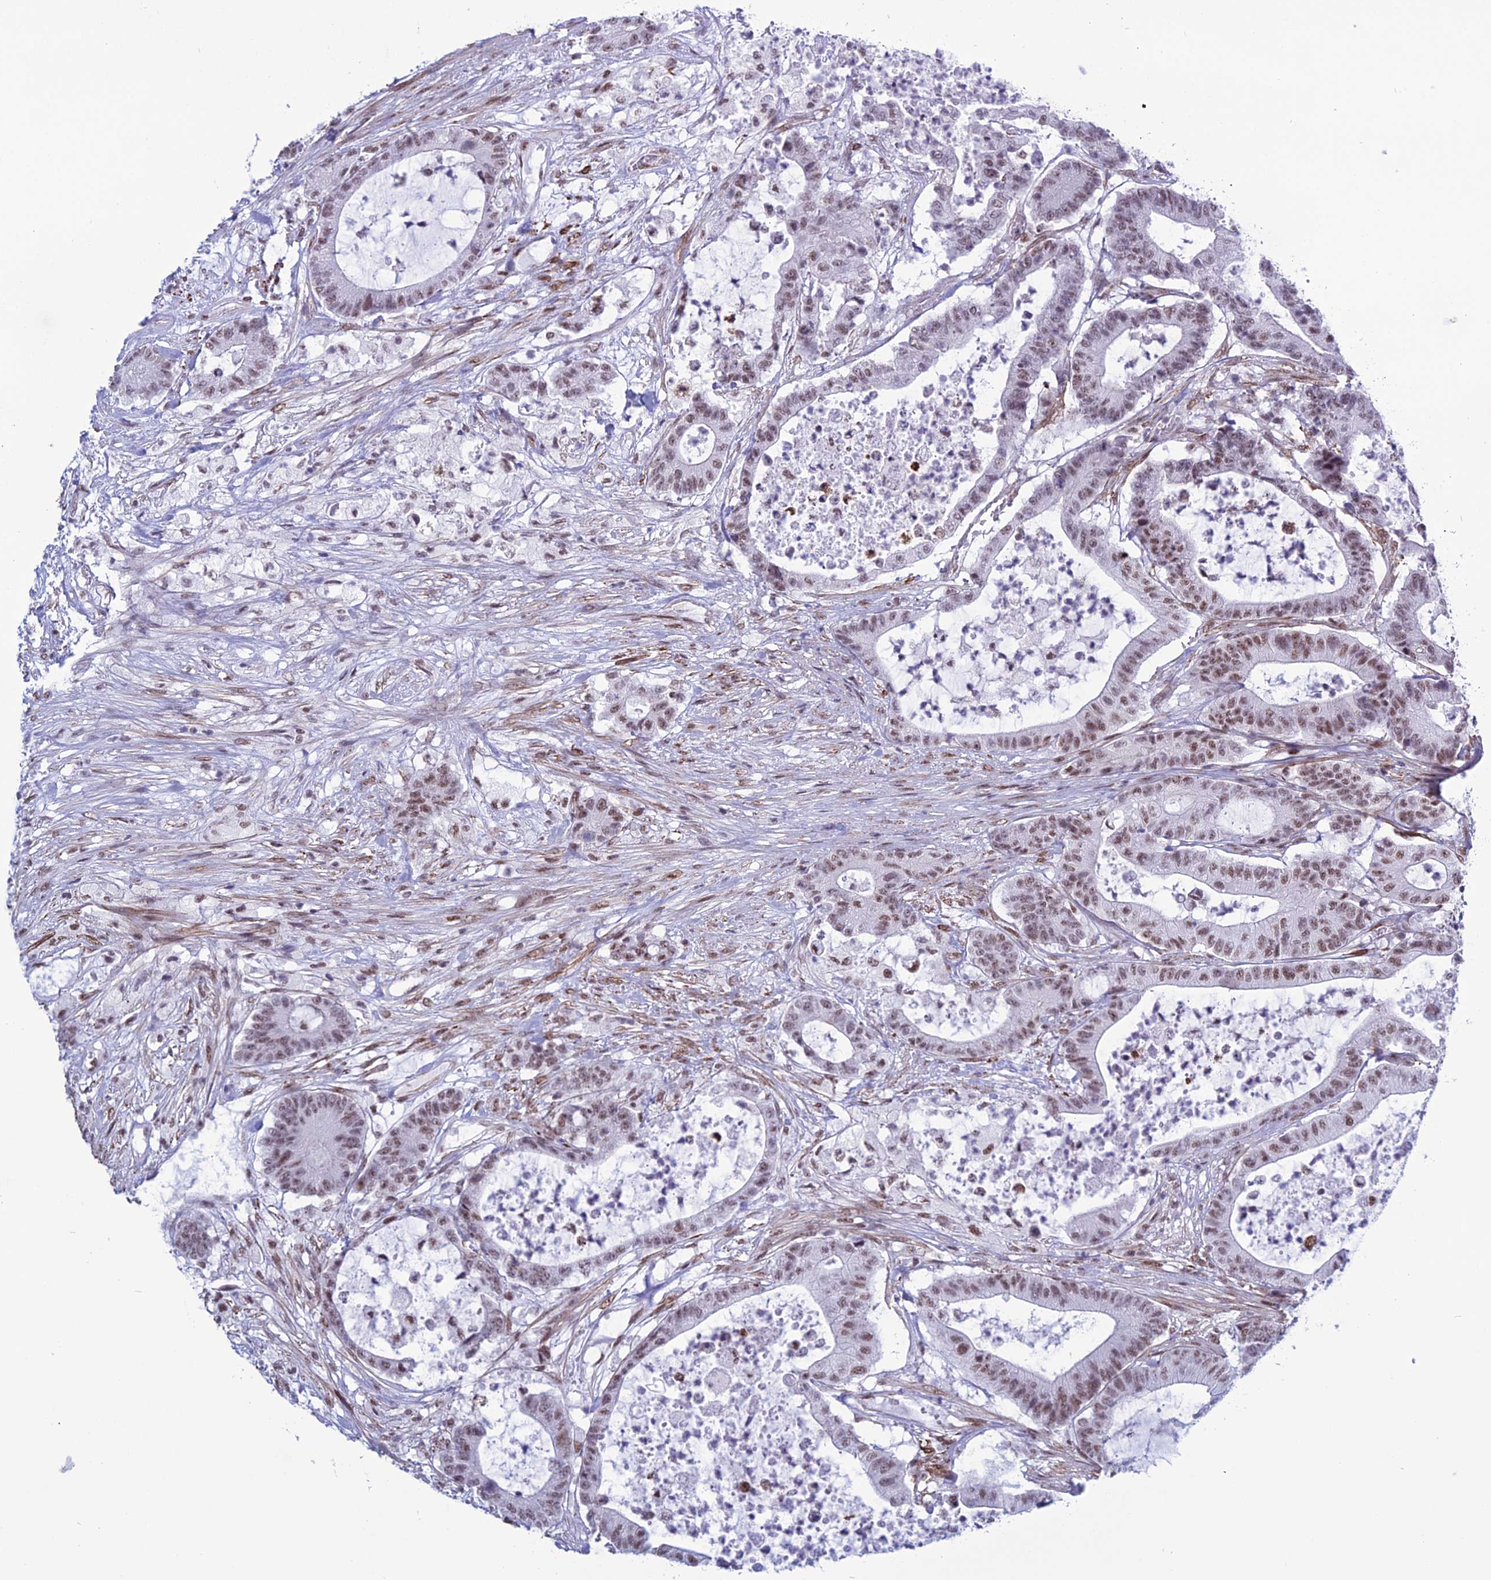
{"staining": {"intensity": "moderate", "quantity": ">75%", "location": "nuclear"}, "tissue": "colorectal cancer", "cell_type": "Tumor cells", "image_type": "cancer", "snomed": [{"axis": "morphology", "description": "Adenocarcinoma, NOS"}, {"axis": "topography", "description": "Colon"}], "caption": "Brown immunohistochemical staining in human colorectal cancer demonstrates moderate nuclear expression in approximately >75% of tumor cells.", "gene": "U2AF1", "patient": {"sex": "female", "age": 84}}